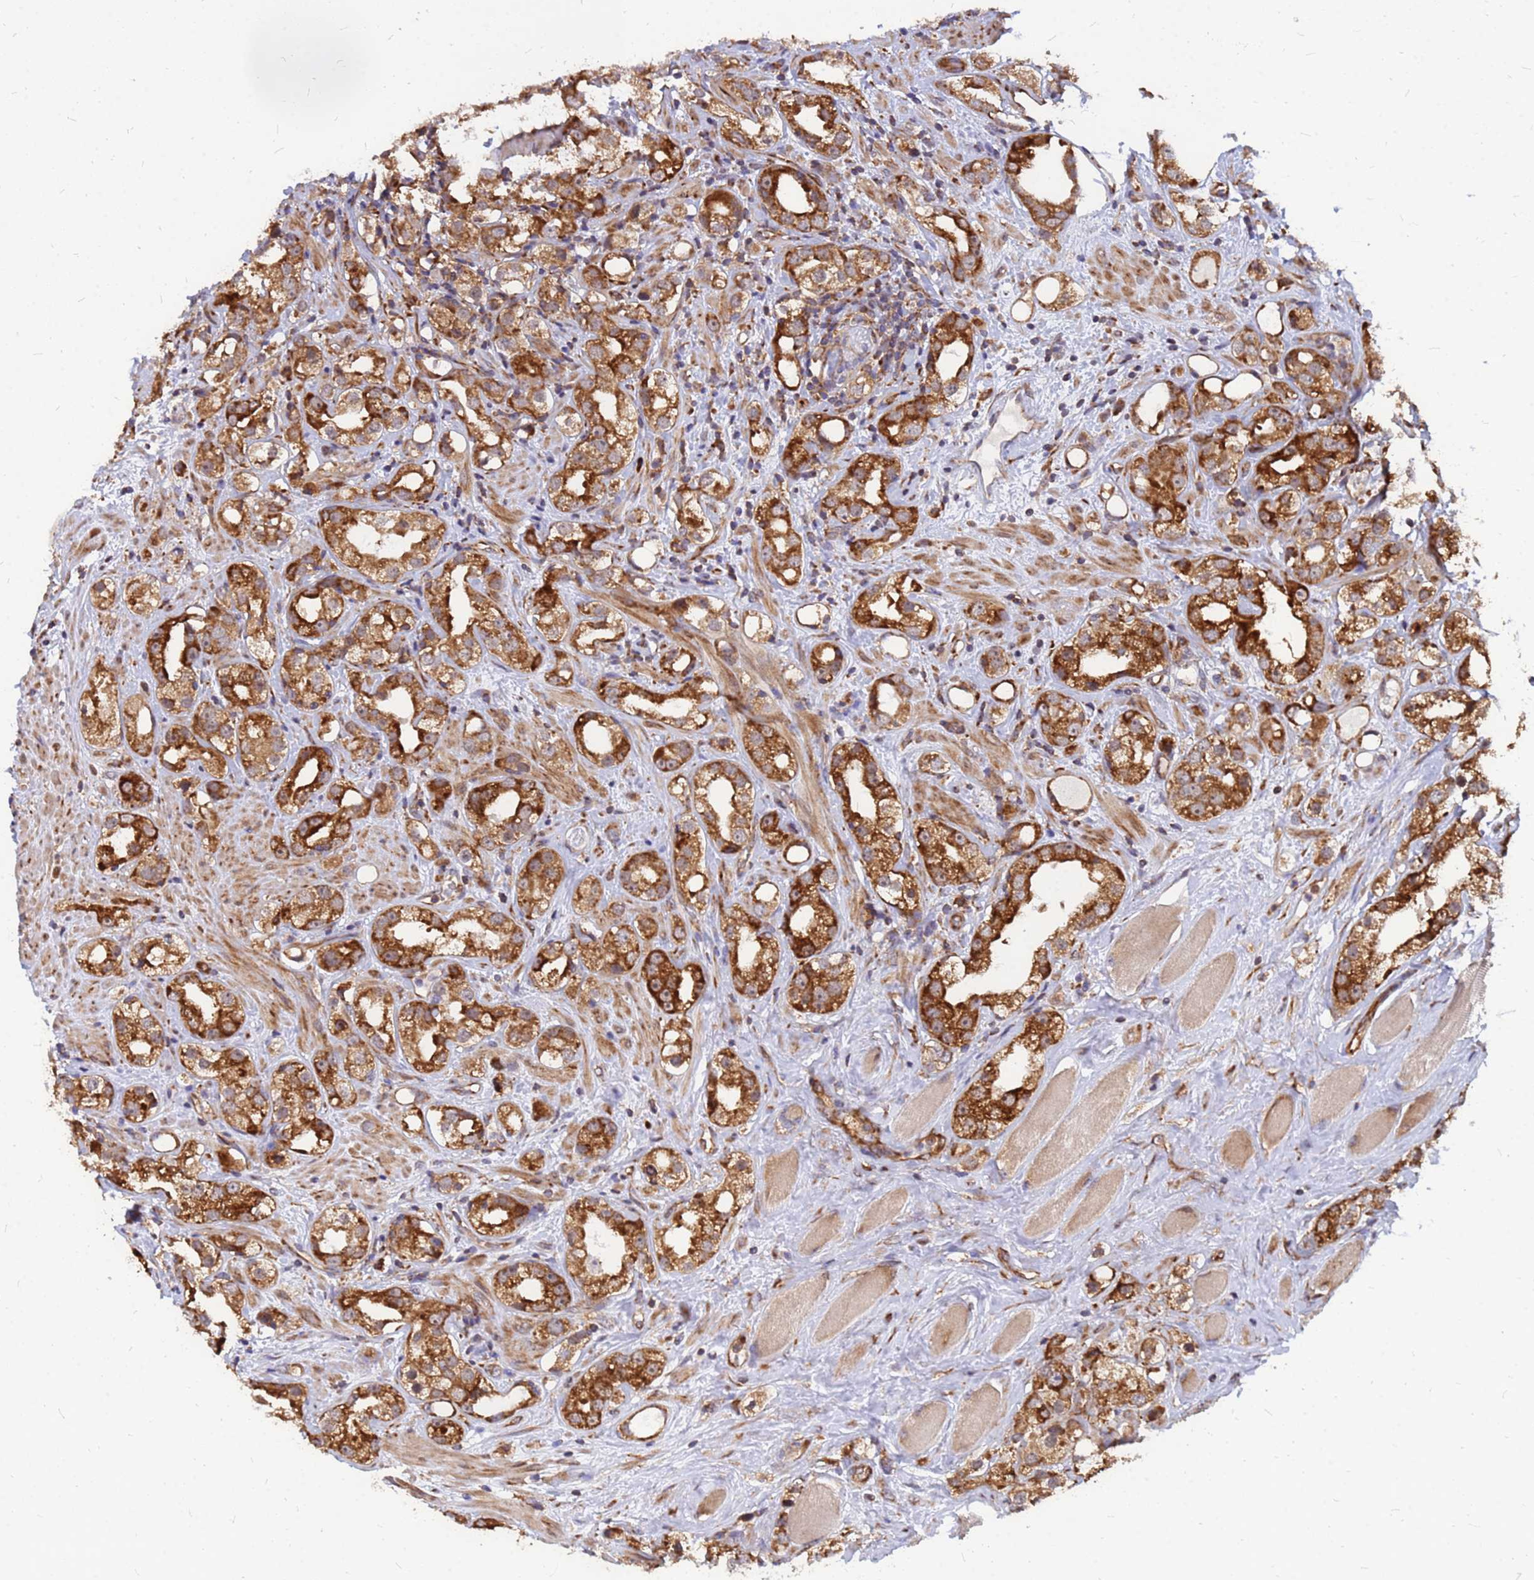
{"staining": {"intensity": "strong", "quantity": ">75%", "location": "cytoplasmic/membranous"}, "tissue": "prostate cancer", "cell_type": "Tumor cells", "image_type": "cancer", "snomed": [{"axis": "morphology", "description": "Adenocarcinoma, NOS"}, {"axis": "topography", "description": "Prostate"}], "caption": "IHC staining of prostate cancer (adenocarcinoma), which demonstrates high levels of strong cytoplasmic/membranous positivity in about >75% of tumor cells indicating strong cytoplasmic/membranous protein staining. The staining was performed using DAB (3,3'-diaminobenzidine) (brown) for protein detection and nuclei were counterstained in hematoxylin (blue).", "gene": "RPL8", "patient": {"sex": "male", "age": 79}}